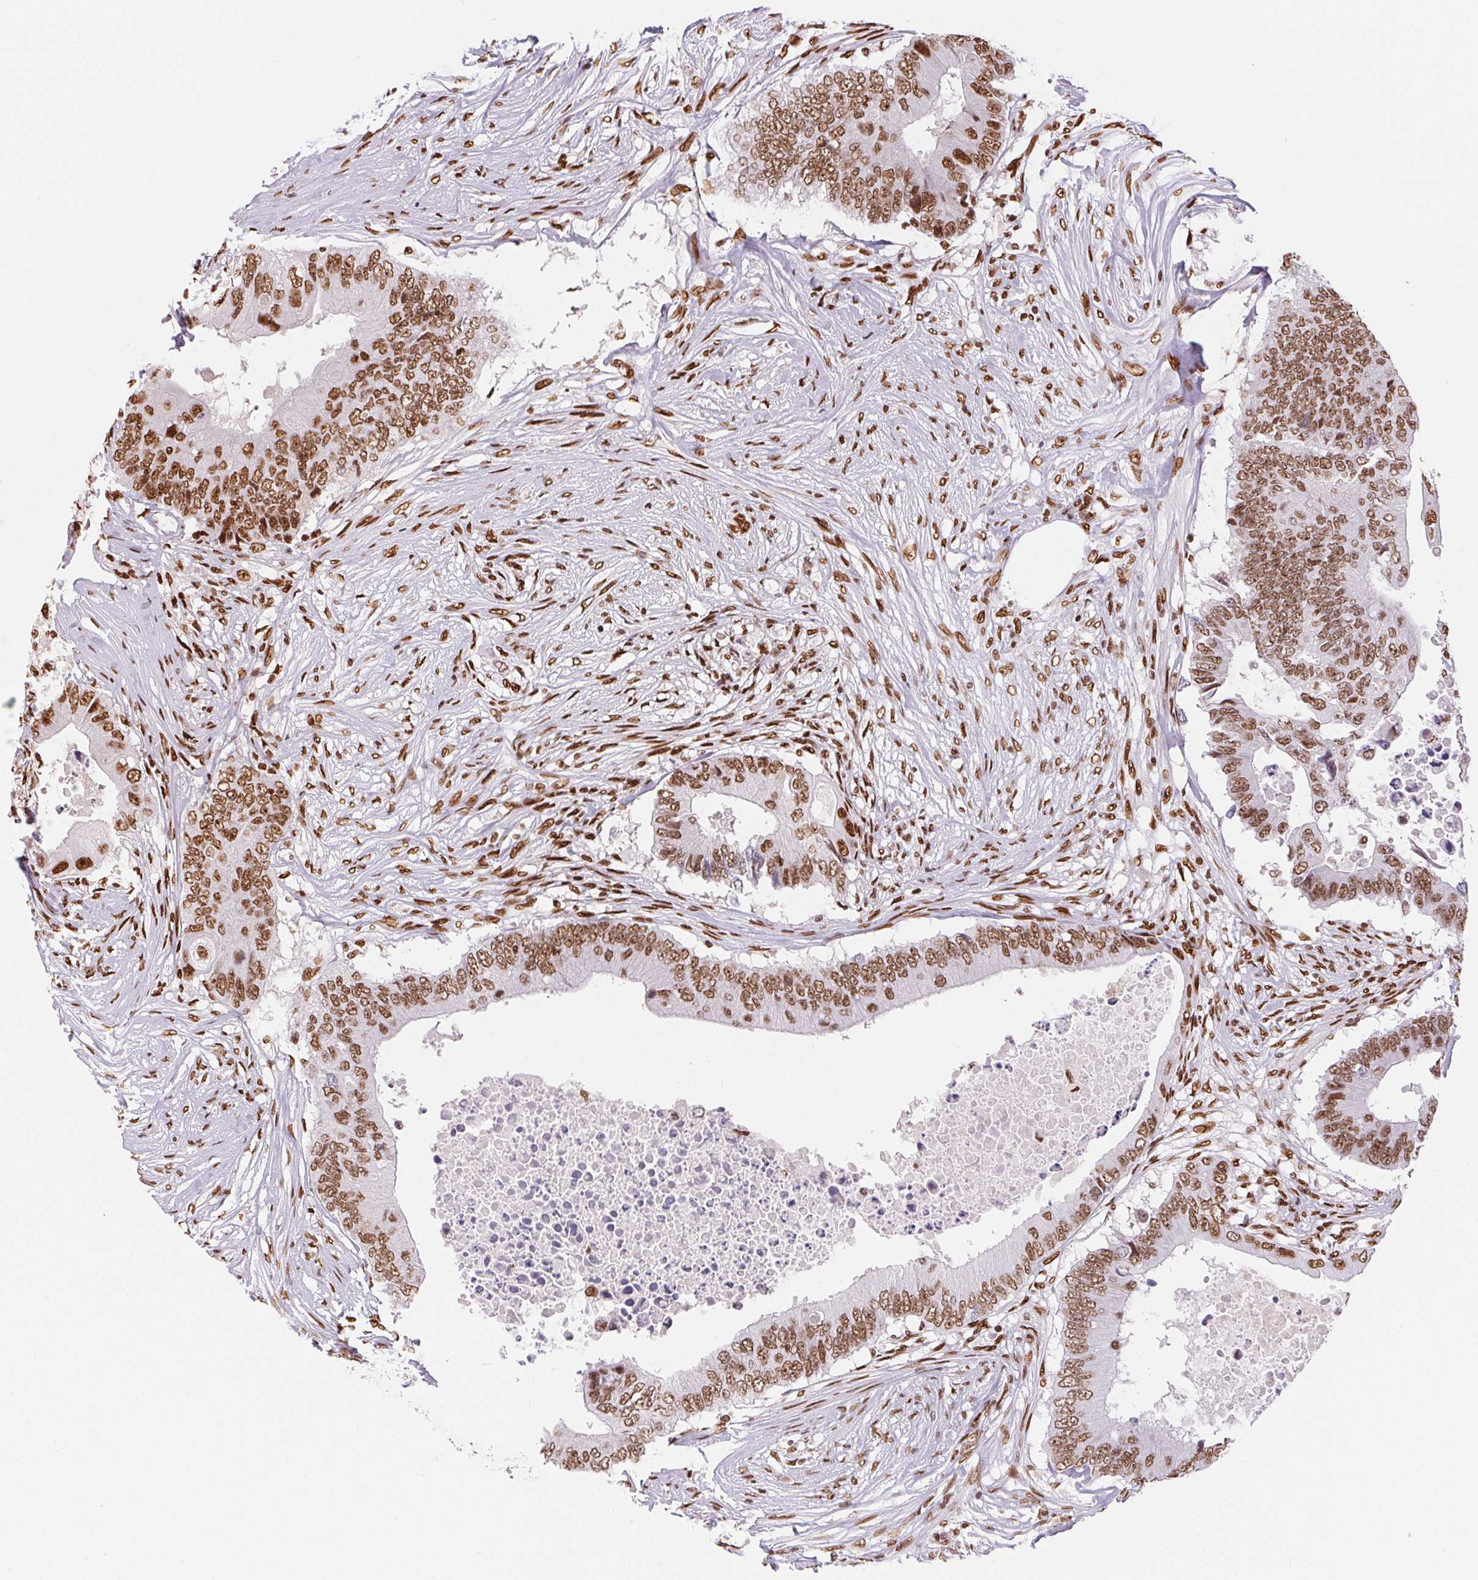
{"staining": {"intensity": "moderate", "quantity": ">75%", "location": "nuclear"}, "tissue": "colorectal cancer", "cell_type": "Tumor cells", "image_type": "cancer", "snomed": [{"axis": "morphology", "description": "Adenocarcinoma, NOS"}, {"axis": "topography", "description": "Colon"}], "caption": "IHC of human adenocarcinoma (colorectal) demonstrates medium levels of moderate nuclear positivity in about >75% of tumor cells. (DAB IHC with brightfield microscopy, high magnification).", "gene": "ZNF80", "patient": {"sex": "male", "age": 71}}